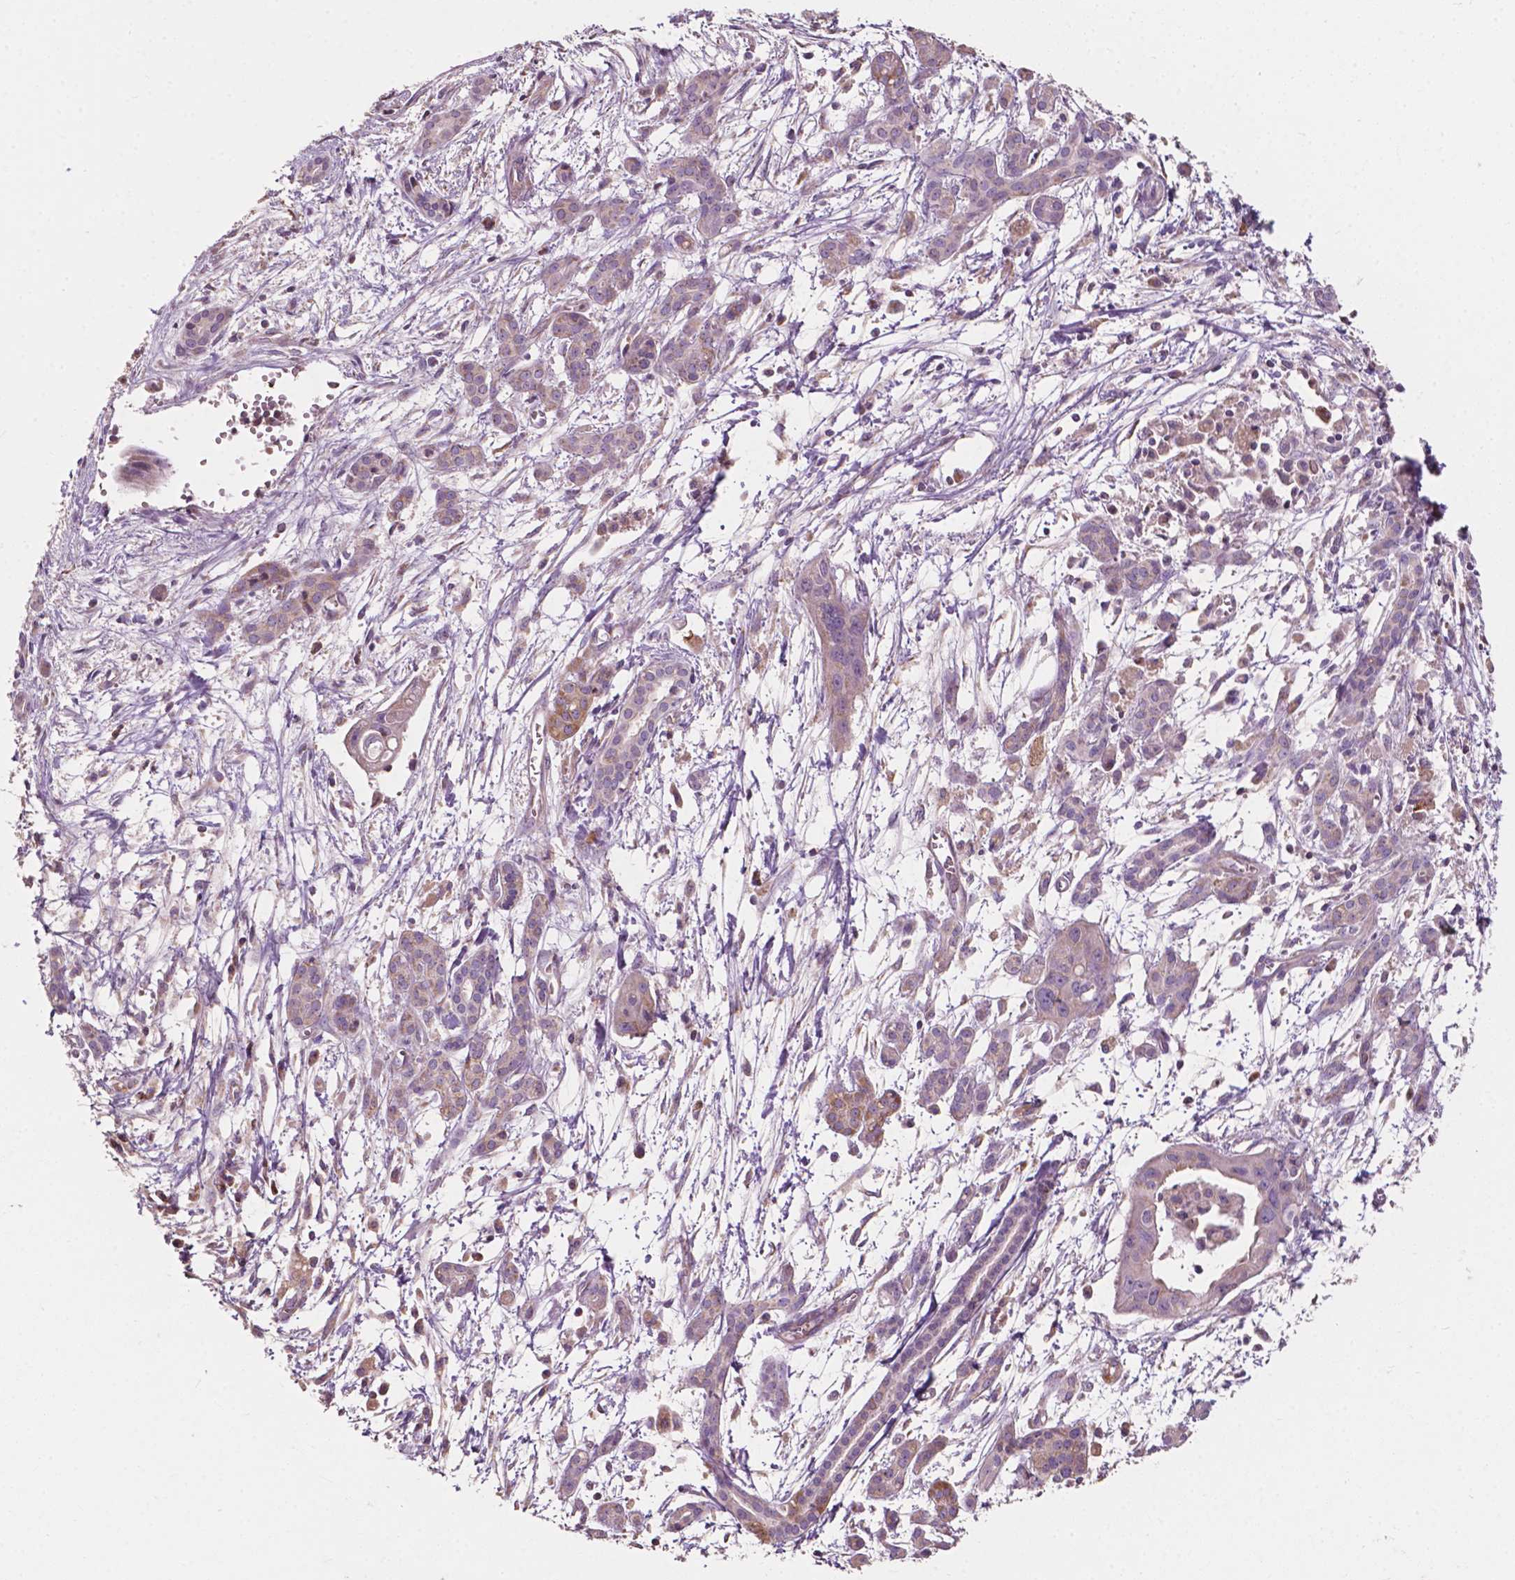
{"staining": {"intensity": "weak", "quantity": "<25%", "location": "cytoplasmic/membranous"}, "tissue": "pancreatic cancer", "cell_type": "Tumor cells", "image_type": "cancer", "snomed": [{"axis": "morphology", "description": "Adenocarcinoma, NOS"}, {"axis": "topography", "description": "Pancreas"}], "caption": "Immunohistochemistry (IHC) image of neoplastic tissue: pancreatic adenocarcinoma stained with DAB (3,3'-diaminobenzidine) demonstrates no significant protein expression in tumor cells.", "gene": "NDUFA10", "patient": {"sex": "male", "age": 60}}